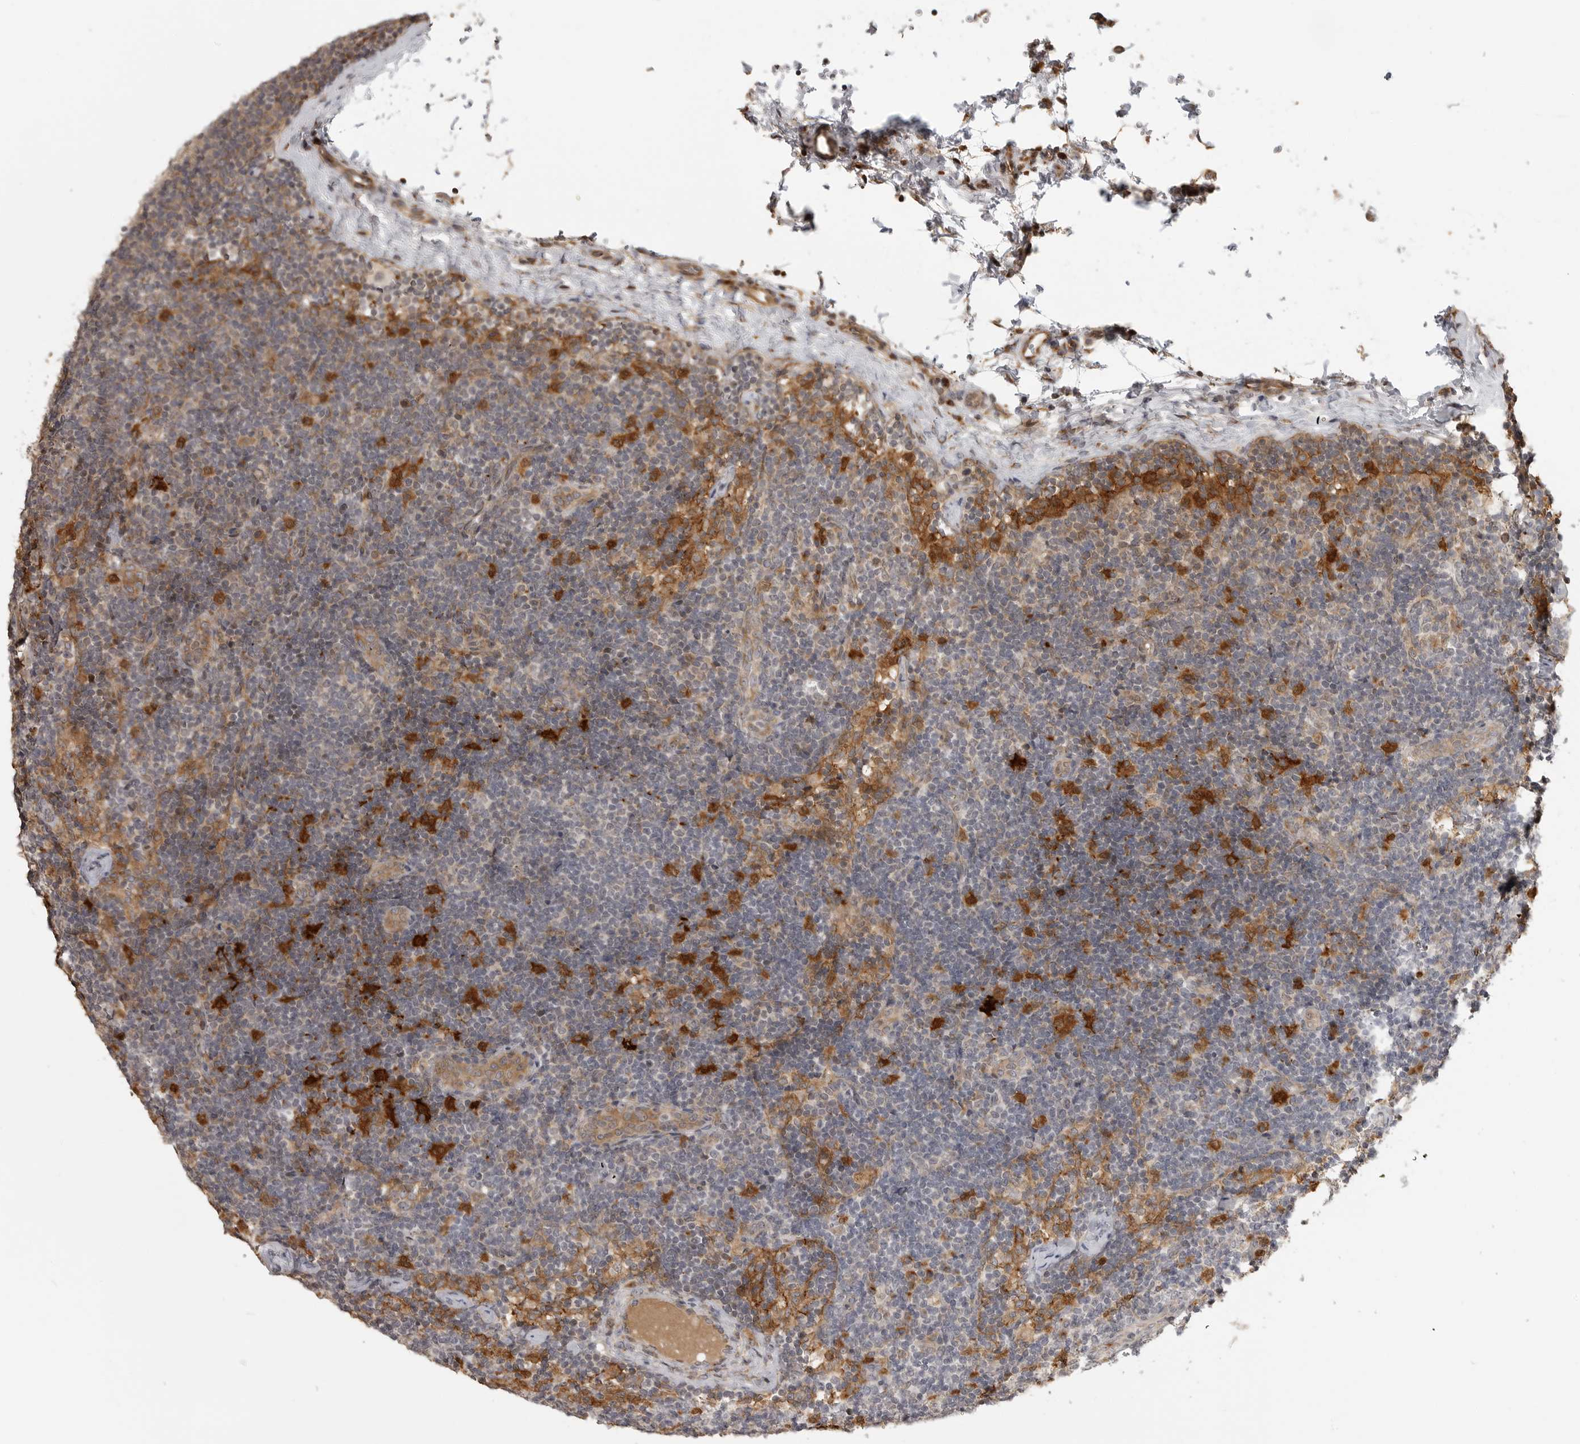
{"staining": {"intensity": "moderate", "quantity": "<25%", "location": "cytoplasmic/membranous"}, "tissue": "lymph node", "cell_type": "Germinal center cells", "image_type": "normal", "snomed": [{"axis": "morphology", "description": "Normal tissue, NOS"}, {"axis": "topography", "description": "Lymph node"}], "caption": "Moderate cytoplasmic/membranous protein positivity is appreciated in about <25% of germinal center cells in lymph node.", "gene": "IDO1", "patient": {"sex": "female", "age": 22}}